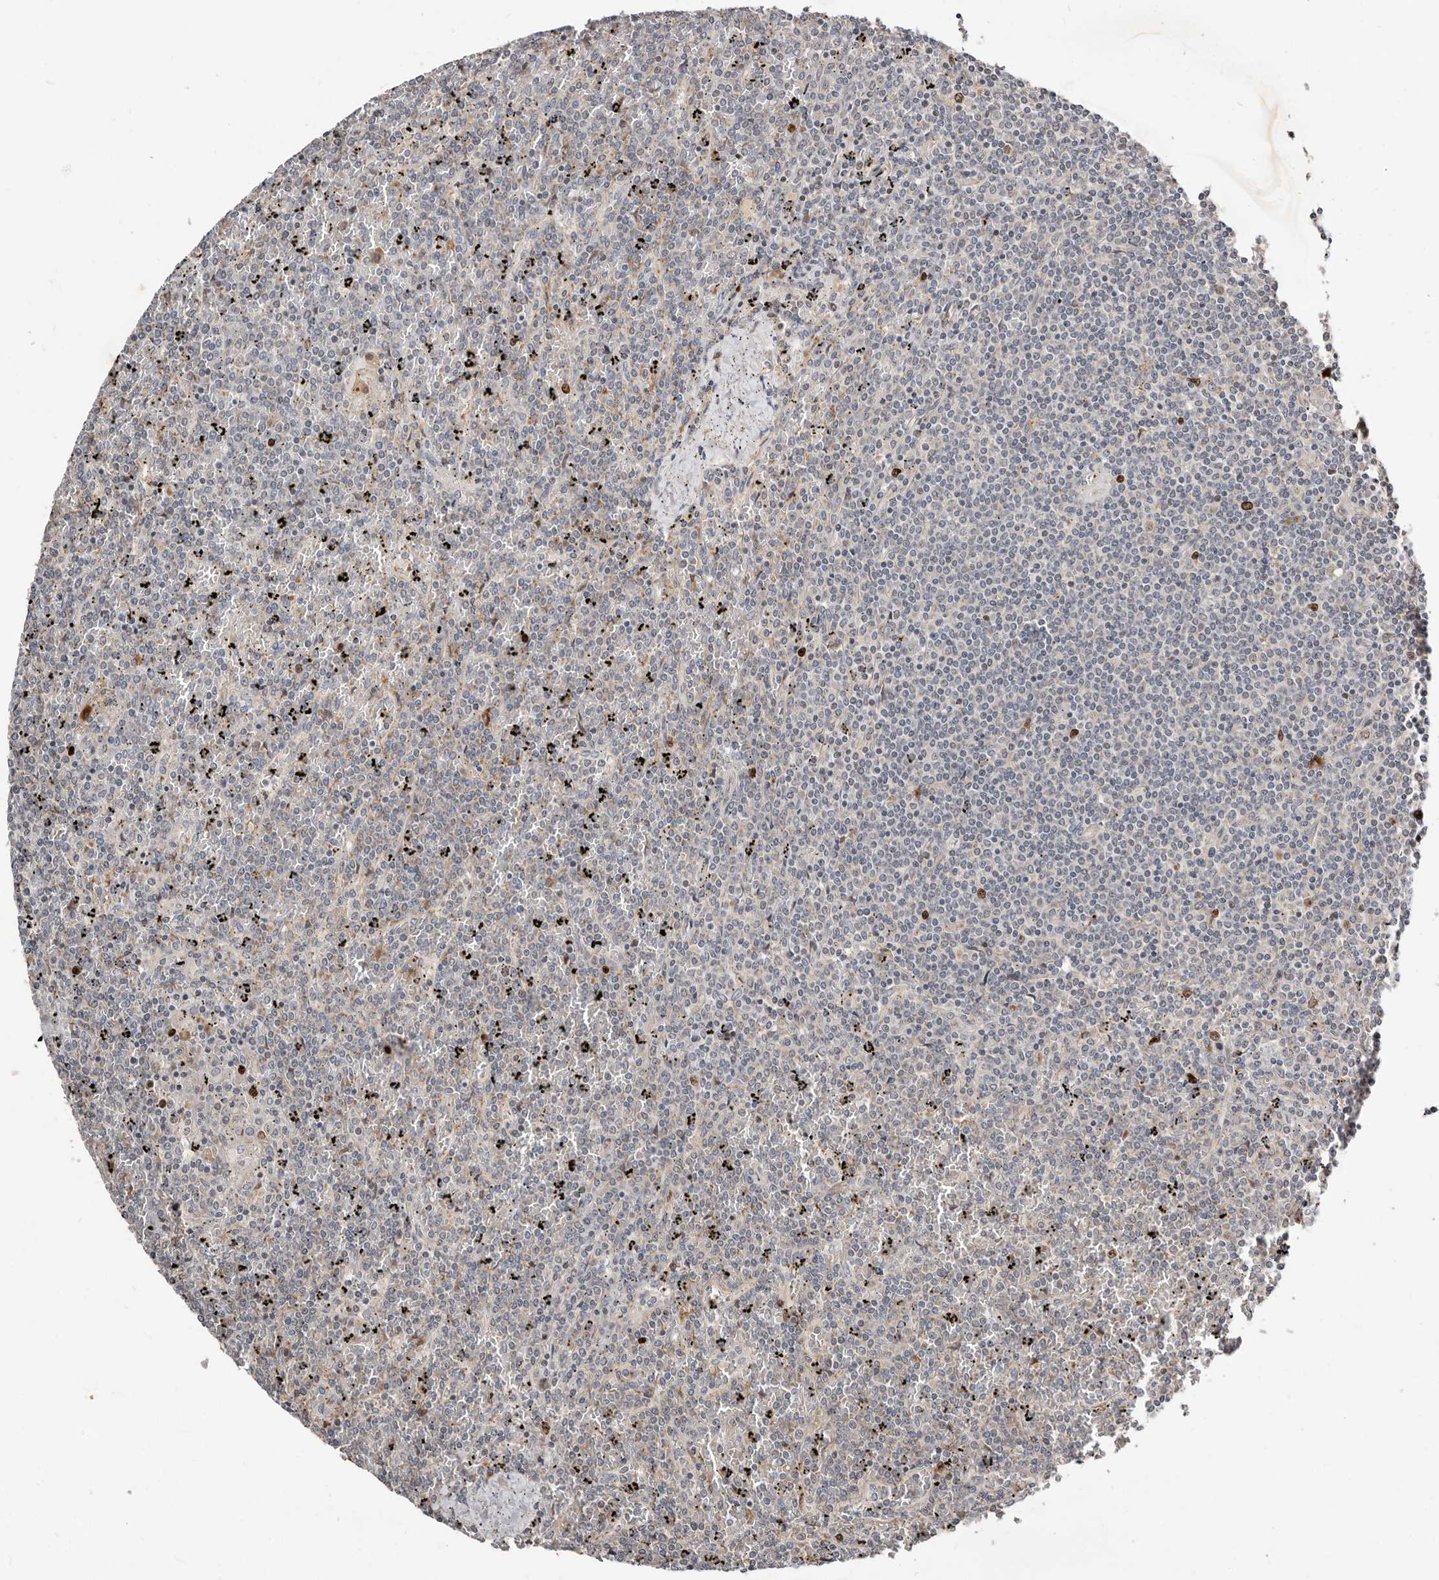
{"staining": {"intensity": "moderate", "quantity": "<25%", "location": "nuclear"}, "tissue": "lymphoma", "cell_type": "Tumor cells", "image_type": "cancer", "snomed": [{"axis": "morphology", "description": "Malignant lymphoma, non-Hodgkin's type, Low grade"}, {"axis": "topography", "description": "Spleen"}], "caption": "Brown immunohistochemical staining in human lymphoma demonstrates moderate nuclear positivity in approximately <25% of tumor cells.", "gene": "SMYD4", "patient": {"sex": "female", "age": 19}}